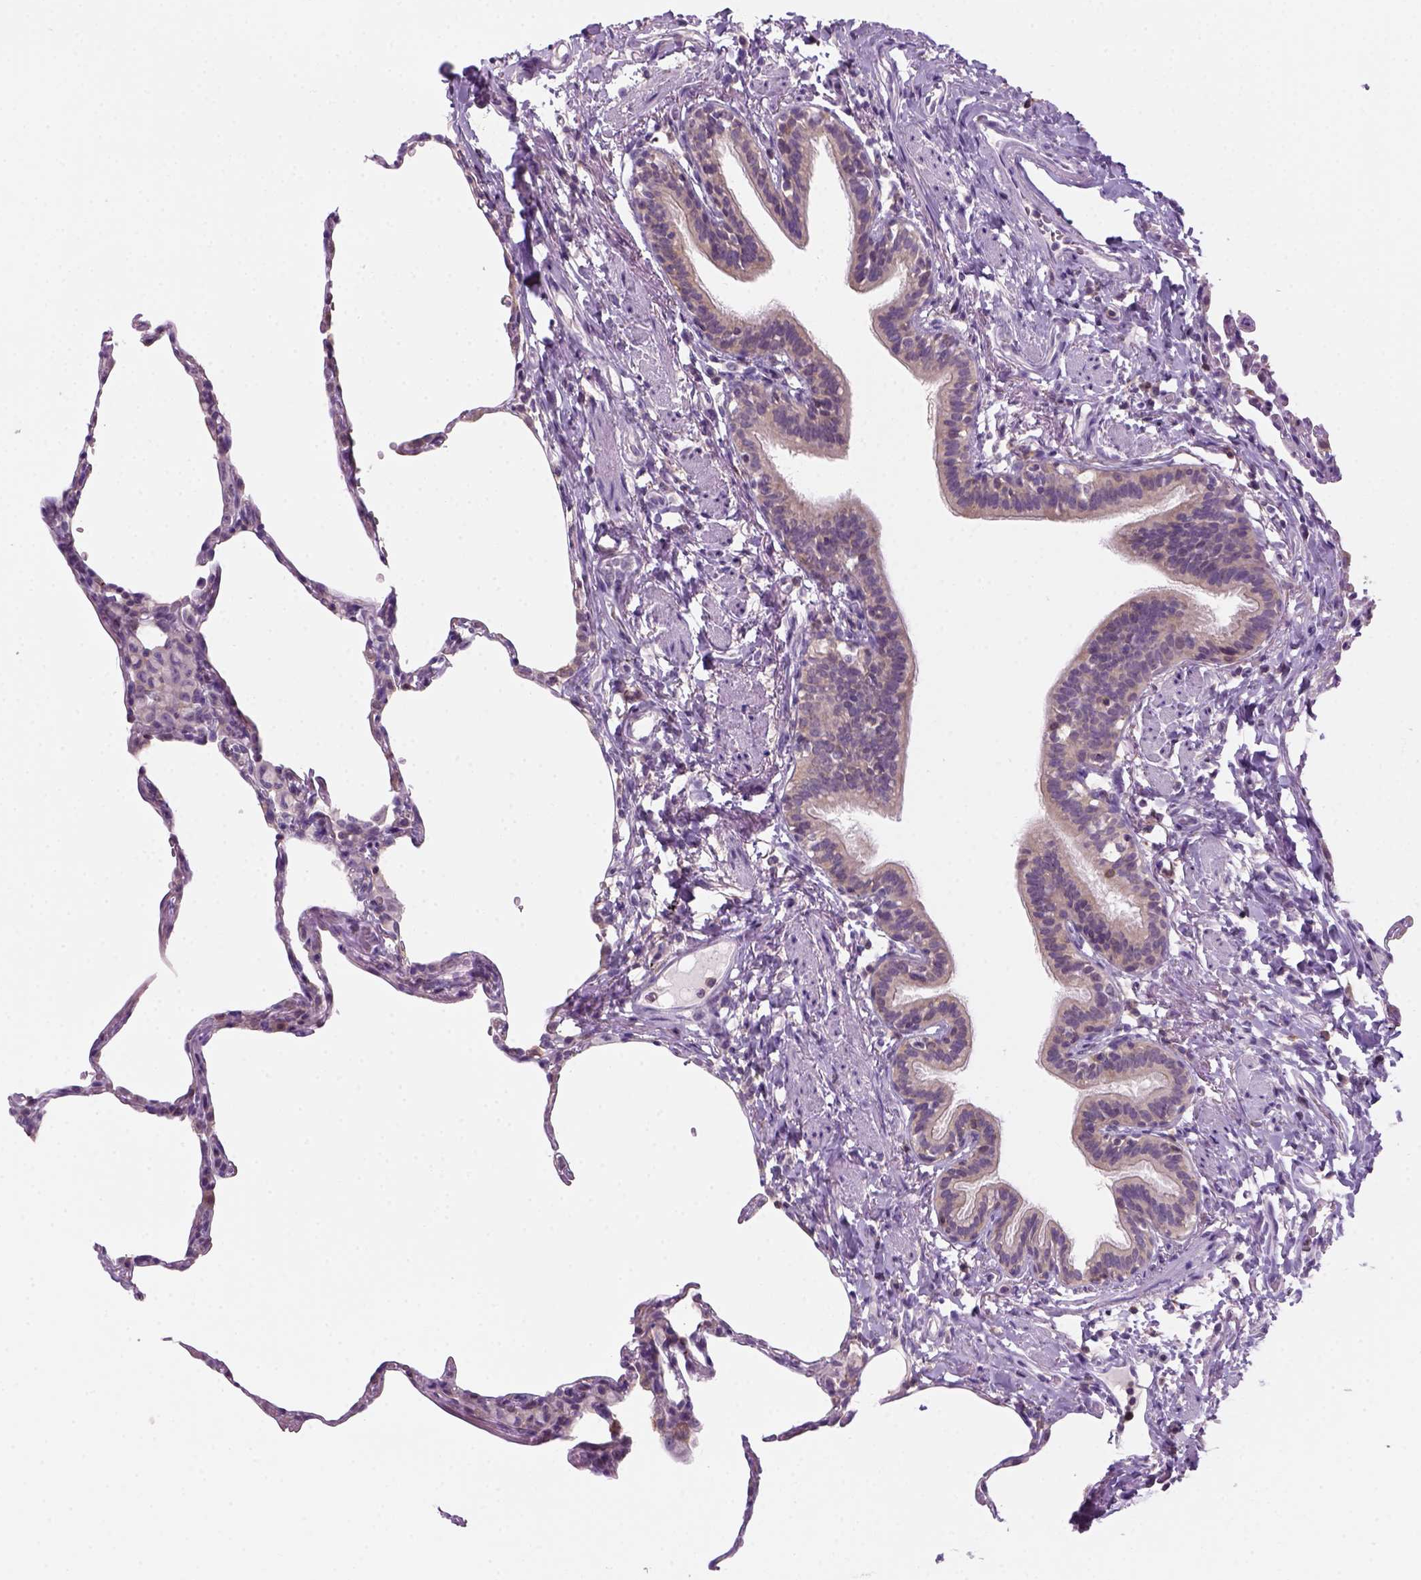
{"staining": {"intensity": "negative", "quantity": "none", "location": "none"}, "tissue": "lung", "cell_type": "Alveolar cells", "image_type": "normal", "snomed": [{"axis": "morphology", "description": "Normal tissue, NOS"}, {"axis": "topography", "description": "Lung"}], "caption": "There is no significant positivity in alveolar cells of lung.", "gene": "GOT1", "patient": {"sex": "female", "age": 57}}